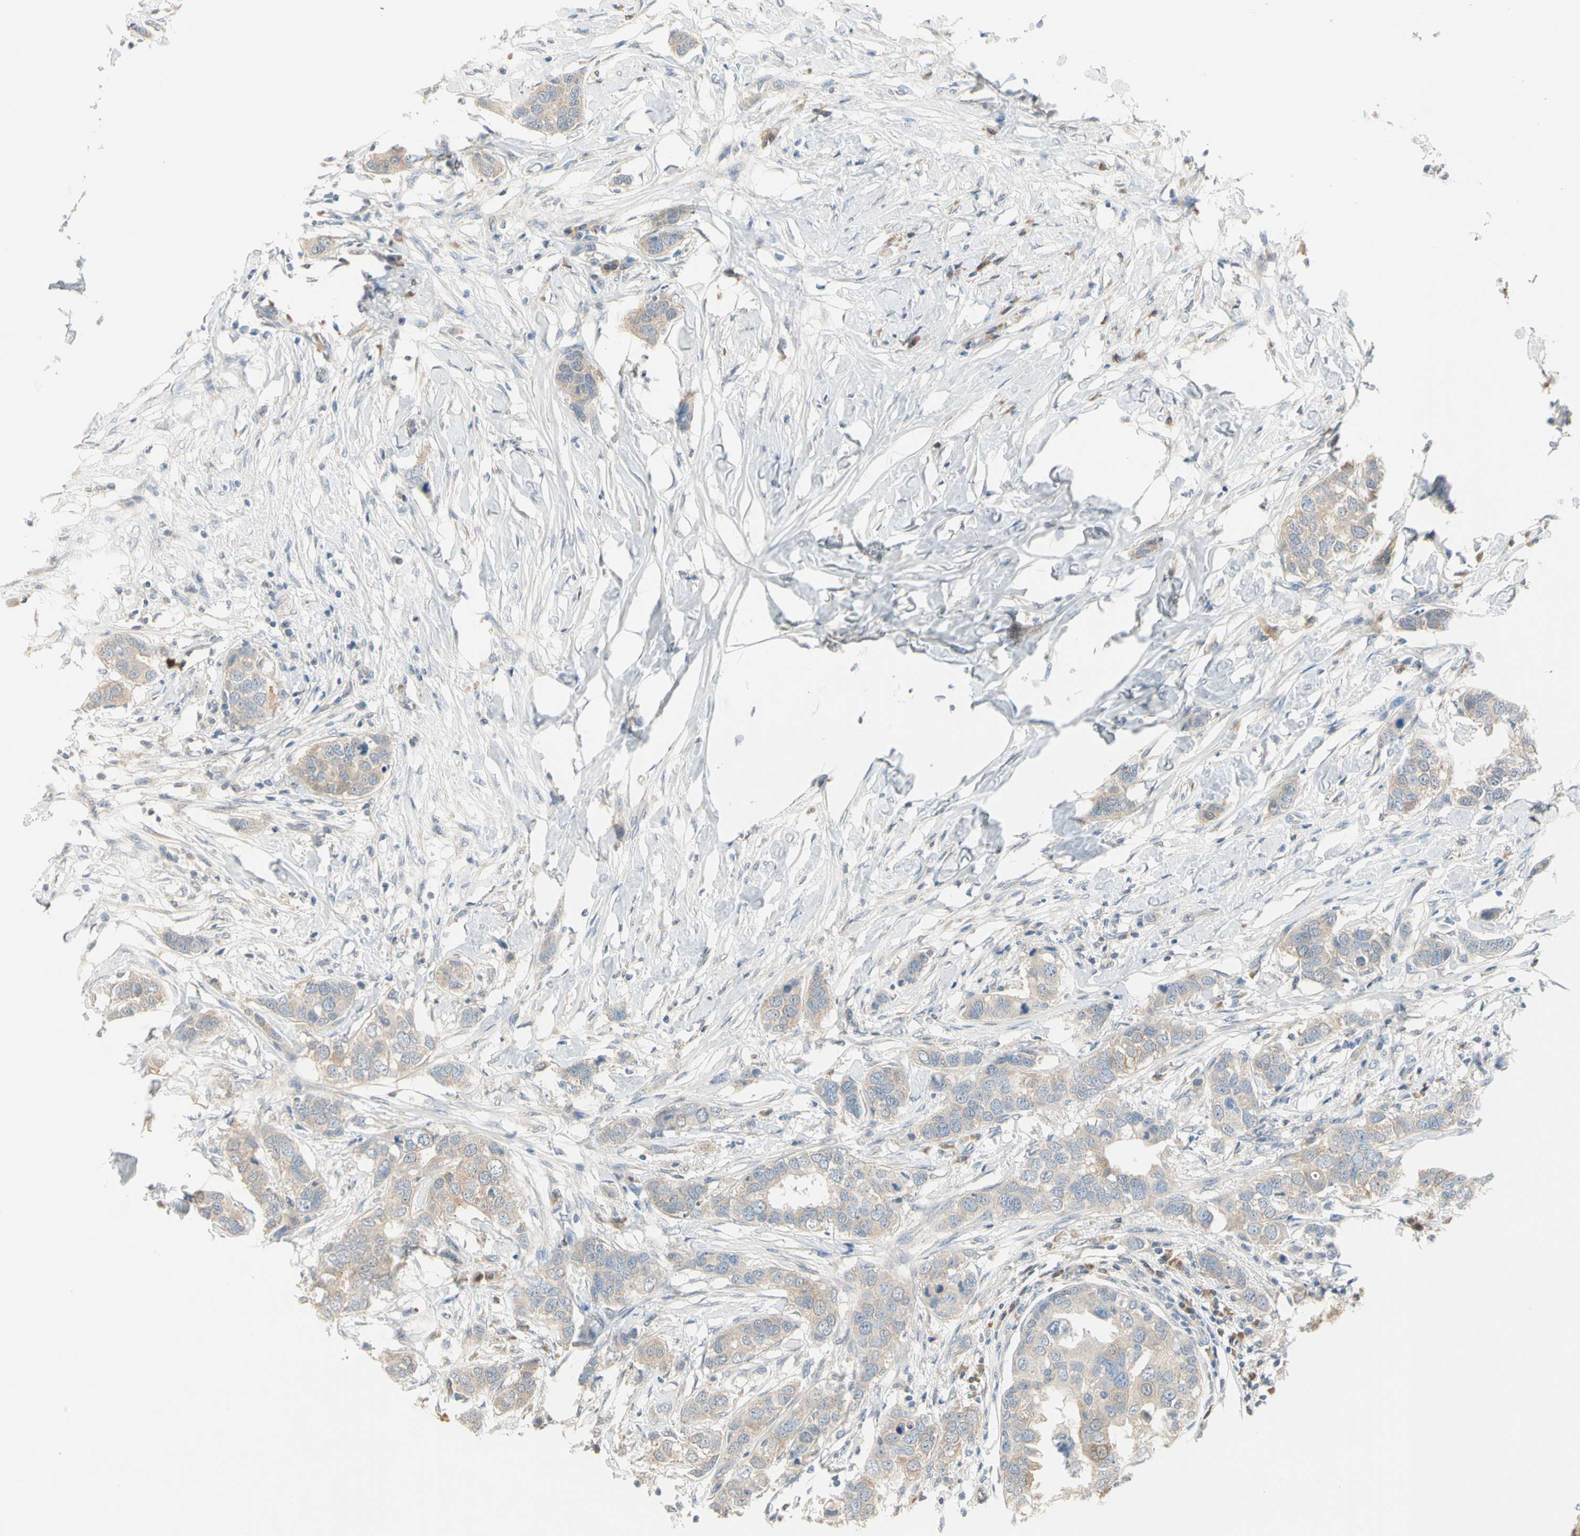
{"staining": {"intensity": "weak", "quantity": ">75%", "location": "cytoplasmic/membranous"}, "tissue": "breast cancer", "cell_type": "Tumor cells", "image_type": "cancer", "snomed": [{"axis": "morphology", "description": "Duct carcinoma"}, {"axis": "topography", "description": "Breast"}], "caption": "Breast cancer stained for a protein (brown) reveals weak cytoplasmic/membranous positive staining in approximately >75% of tumor cells.", "gene": "MPI", "patient": {"sex": "female", "age": 50}}